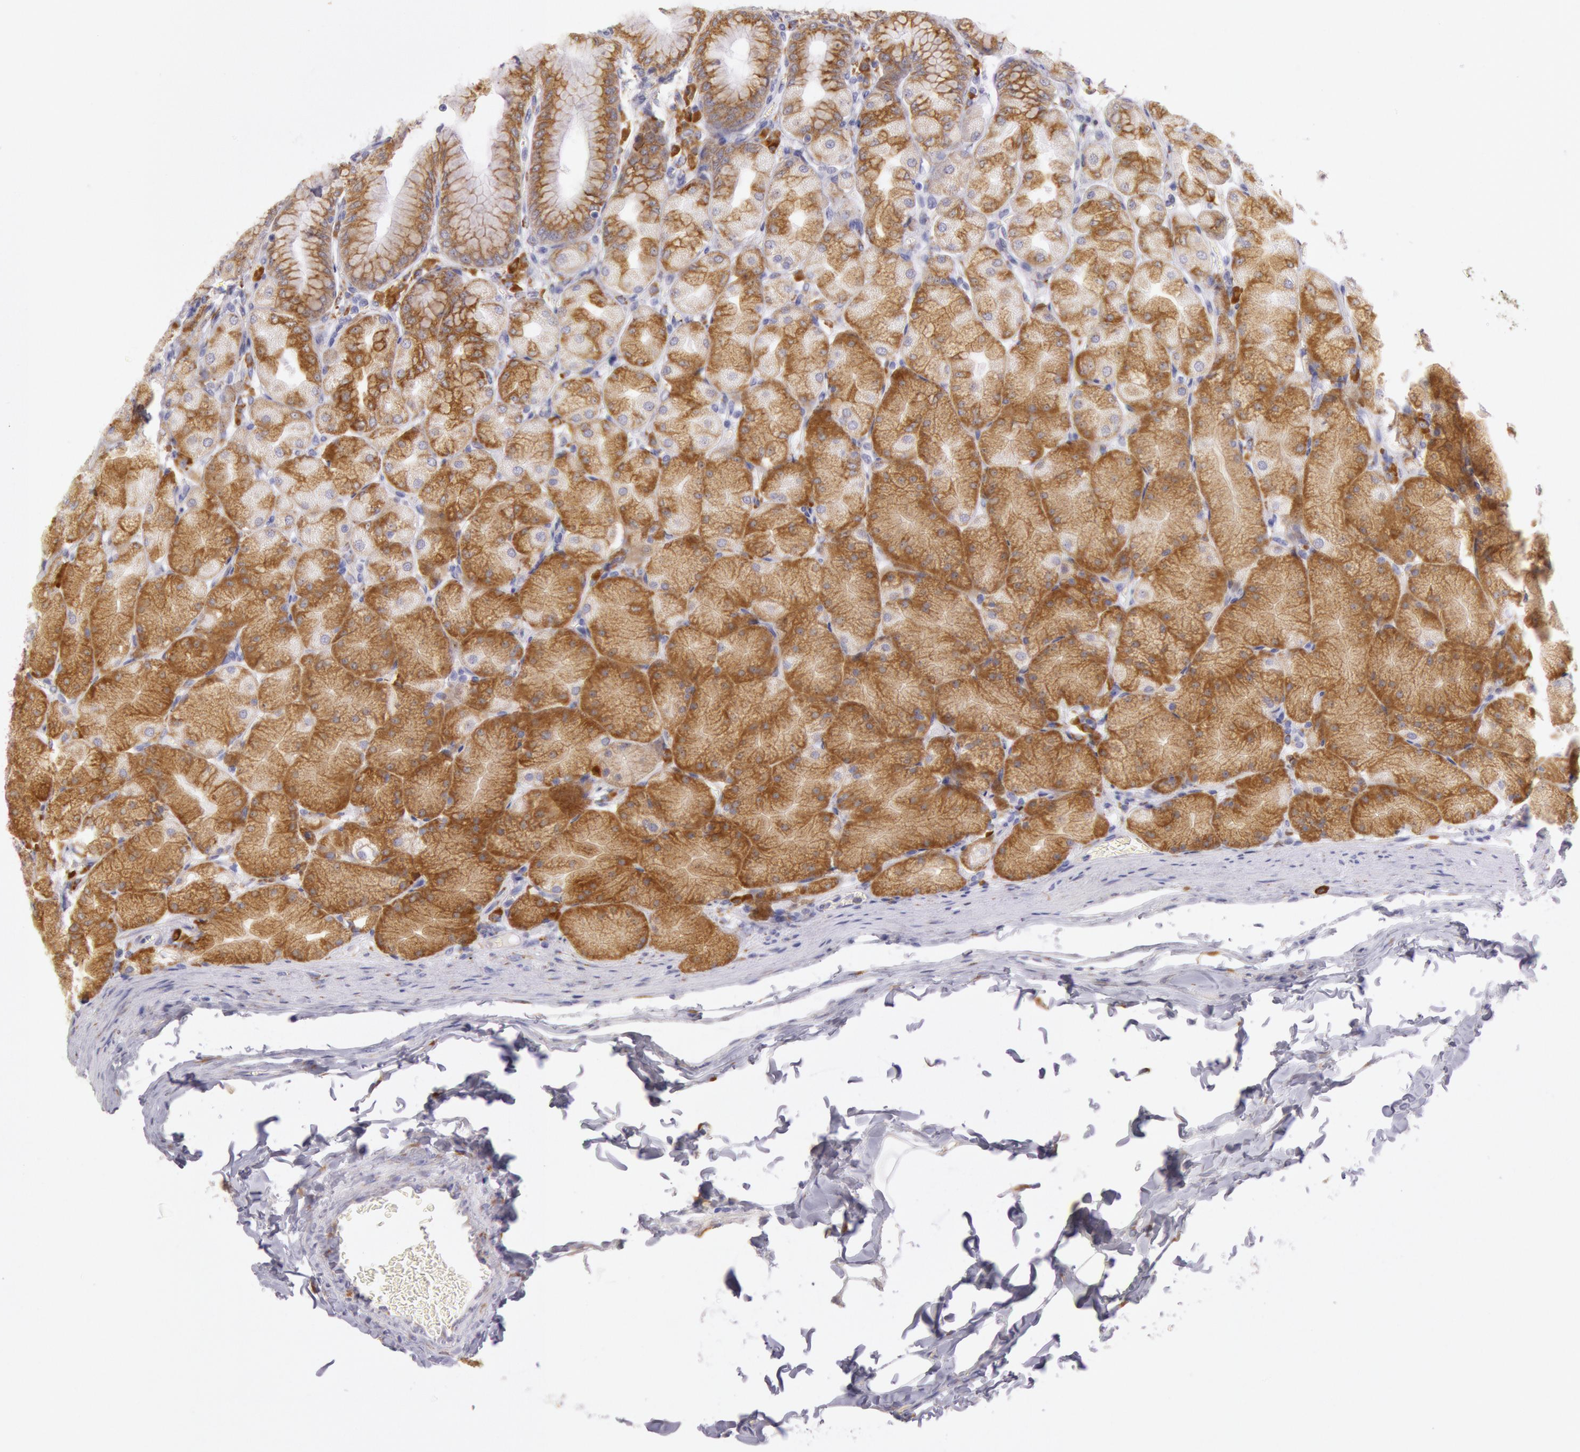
{"staining": {"intensity": "moderate", "quantity": ">75%", "location": "cytoplasmic/membranous"}, "tissue": "stomach", "cell_type": "Glandular cells", "image_type": "normal", "snomed": [{"axis": "morphology", "description": "Normal tissue, NOS"}, {"axis": "topography", "description": "Stomach, upper"}], "caption": "Glandular cells reveal medium levels of moderate cytoplasmic/membranous positivity in about >75% of cells in normal stomach. (DAB (3,3'-diaminobenzidine) = brown stain, brightfield microscopy at high magnification).", "gene": "CIDEB", "patient": {"sex": "female", "age": 56}}